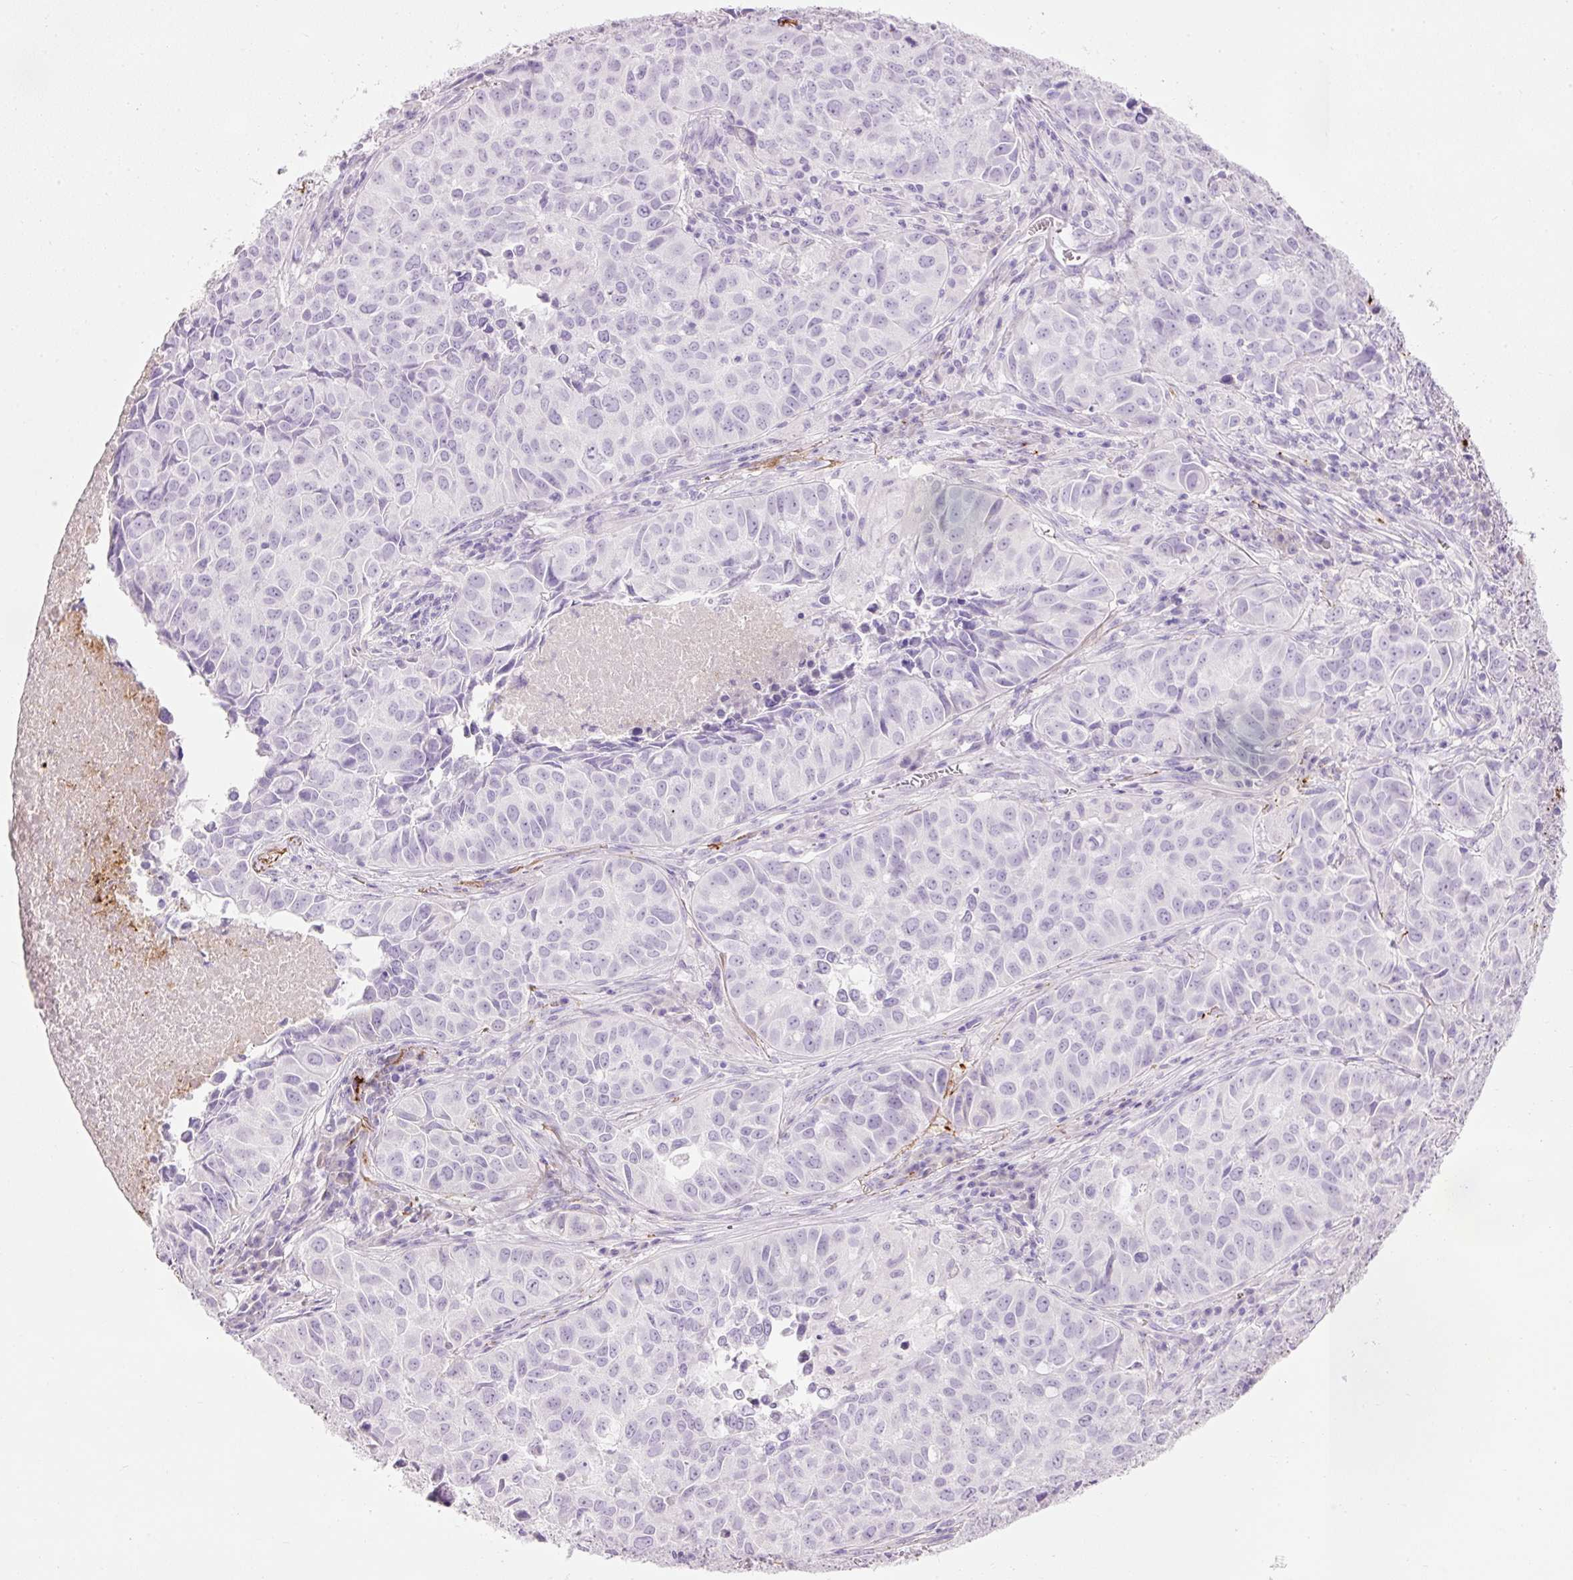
{"staining": {"intensity": "negative", "quantity": "none", "location": "none"}, "tissue": "lung cancer", "cell_type": "Tumor cells", "image_type": "cancer", "snomed": [{"axis": "morphology", "description": "Adenocarcinoma, NOS"}, {"axis": "topography", "description": "Lung"}], "caption": "Immunohistochemistry photomicrograph of human lung cancer stained for a protein (brown), which displays no expression in tumor cells.", "gene": "MFAP4", "patient": {"sex": "female", "age": 50}}